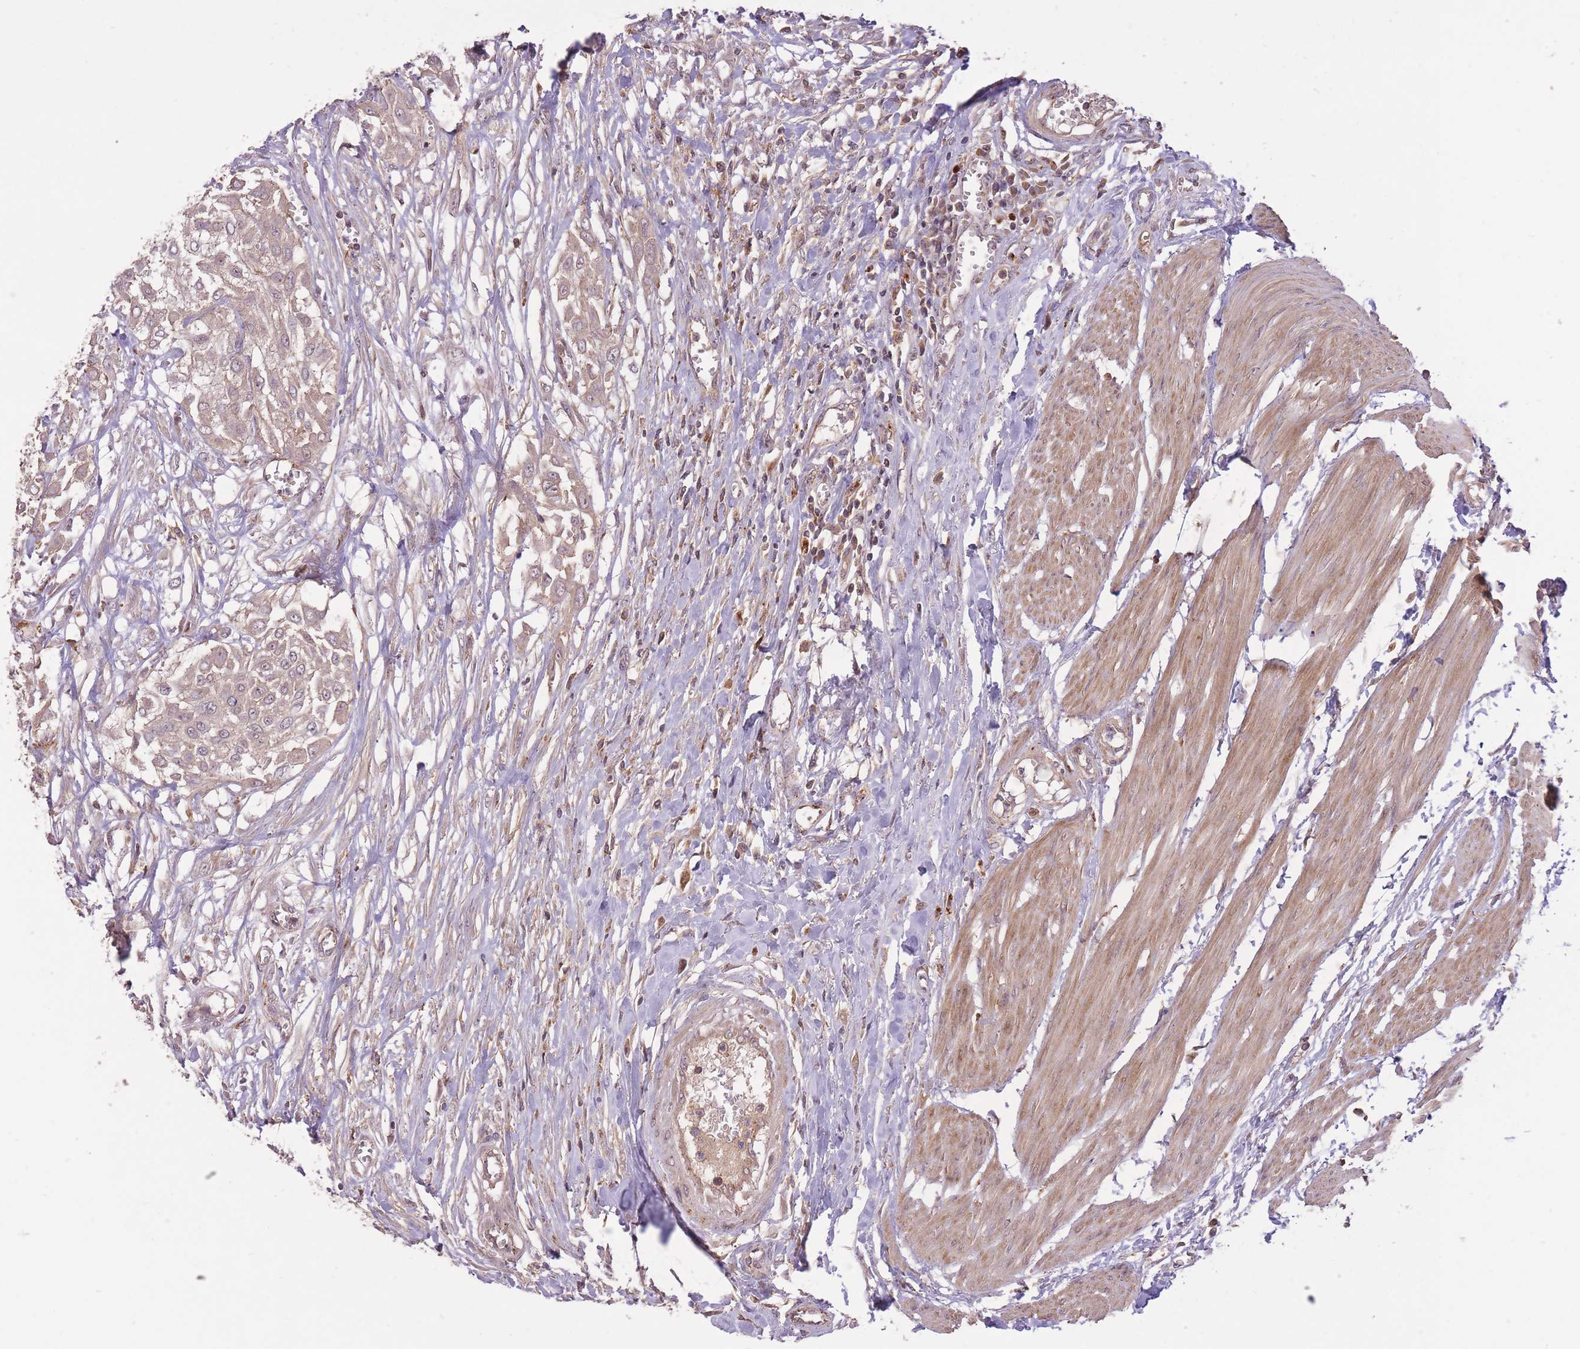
{"staining": {"intensity": "weak", "quantity": "25%-75%", "location": "cytoplasmic/membranous"}, "tissue": "urothelial cancer", "cell_type": "Tumor cells", "image_type": "cancer", "snomed": [{"axis": "morphology", "description": "Urothelial carcinoma, High grade"}, {"axis": "topography", "description": "Urinary bladder"}], "caption": "Immunohistochemical staining of human urothelial cancer shows weak cytoplasmic/membranous protein staining in about 25%-75% of tumor cells.", "gene": "POLR3F", "patient": {"sex": "male", "age": 57}}